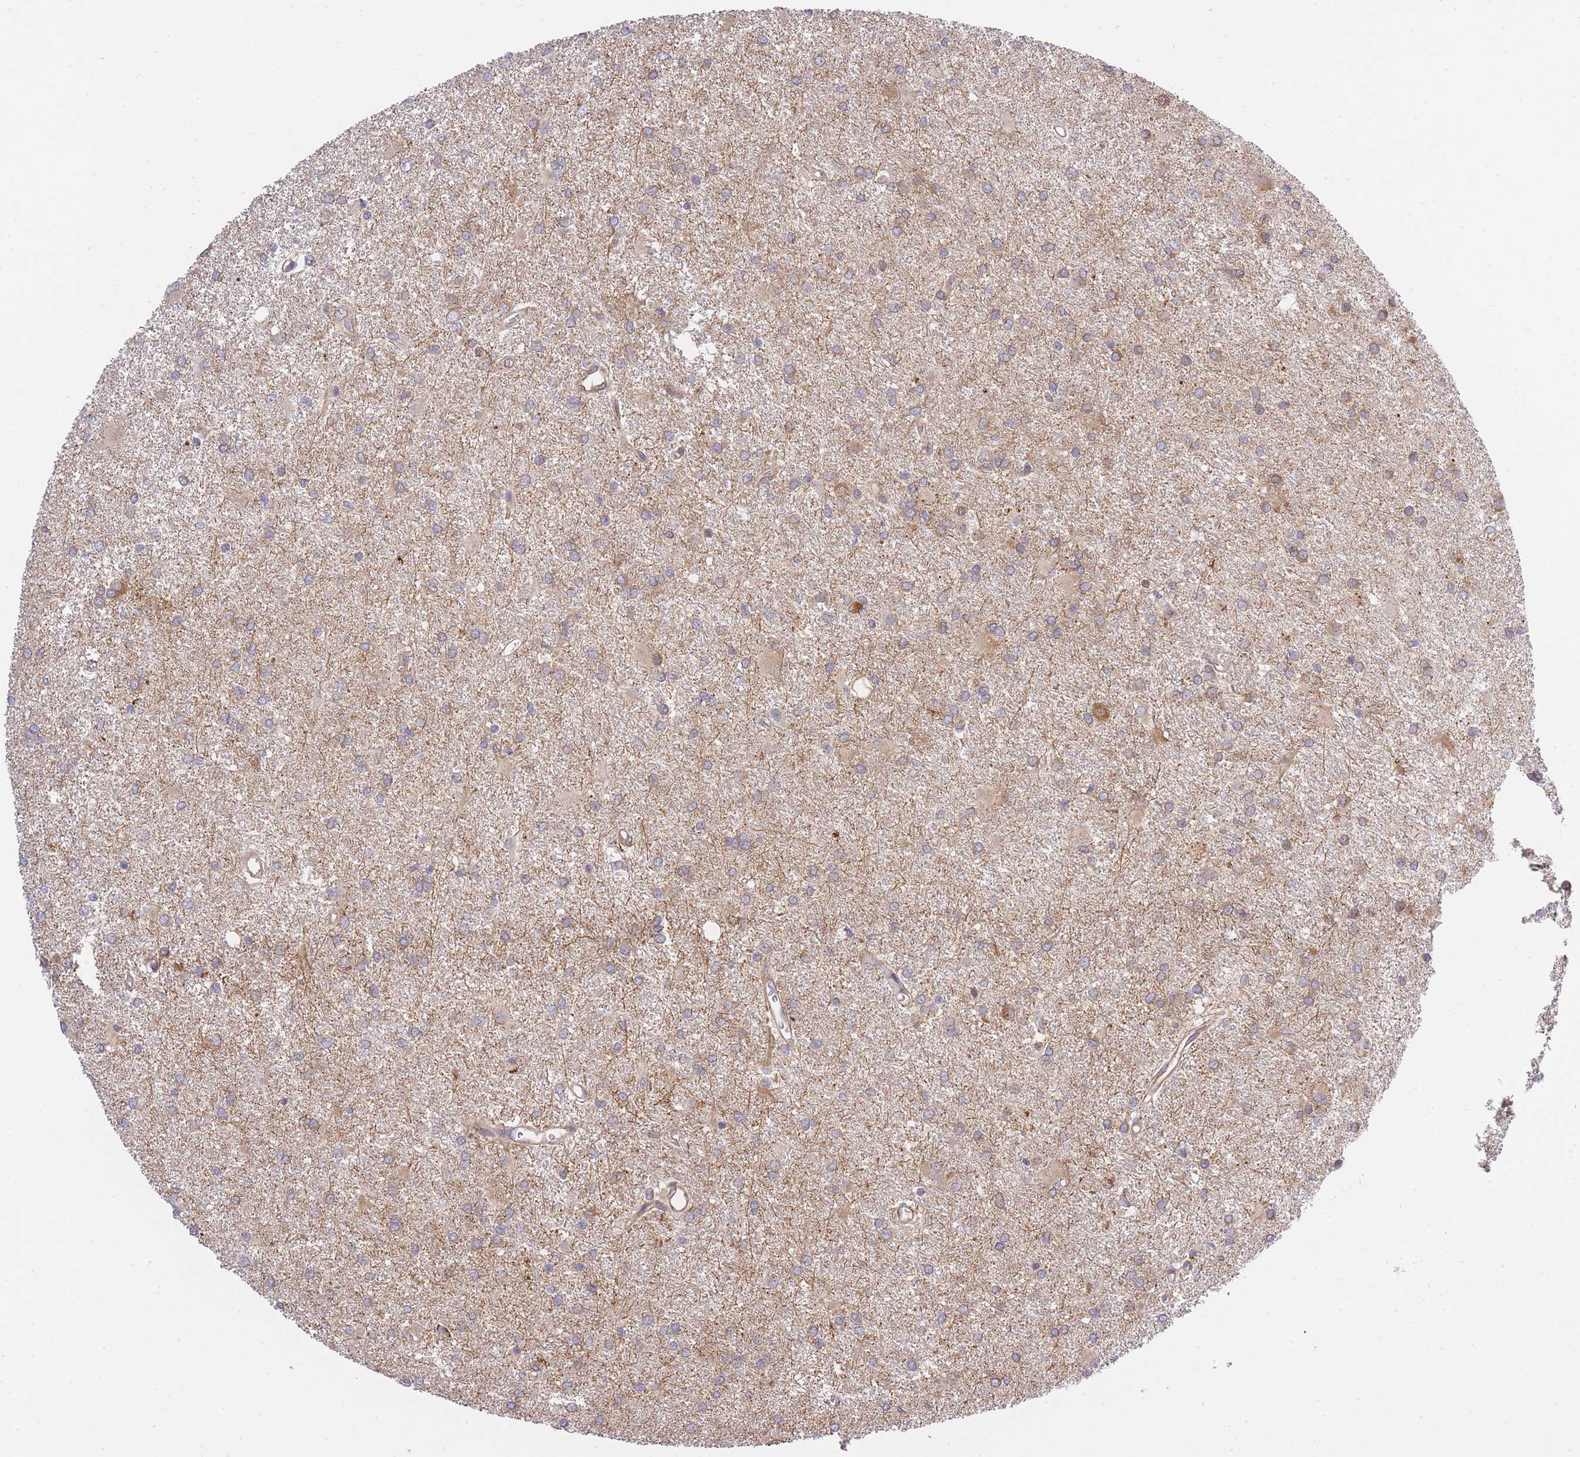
{"staining": {"intensity": "weak", "quantity": "<25%", "location": "cytoplasmic/membranous"}, "tissue": "glioma", "cell_type": "Tumor cells", "image_type": "cancer", "snomed": [{"axis": "morphology", "description": "Glioma, malignant, High grade"}, {"axis": "topography", "description": "Brain"}], "caption": "High magnification brightfield microscopy of glioma stained with DAB (3,3'-diaminobenzidine) (brown) and counterstained with hematoxylin (blue): tumor cells show no significant positivity.", "gene": "EIF2B2", "patient": {"sex": "female", "age": 50}}